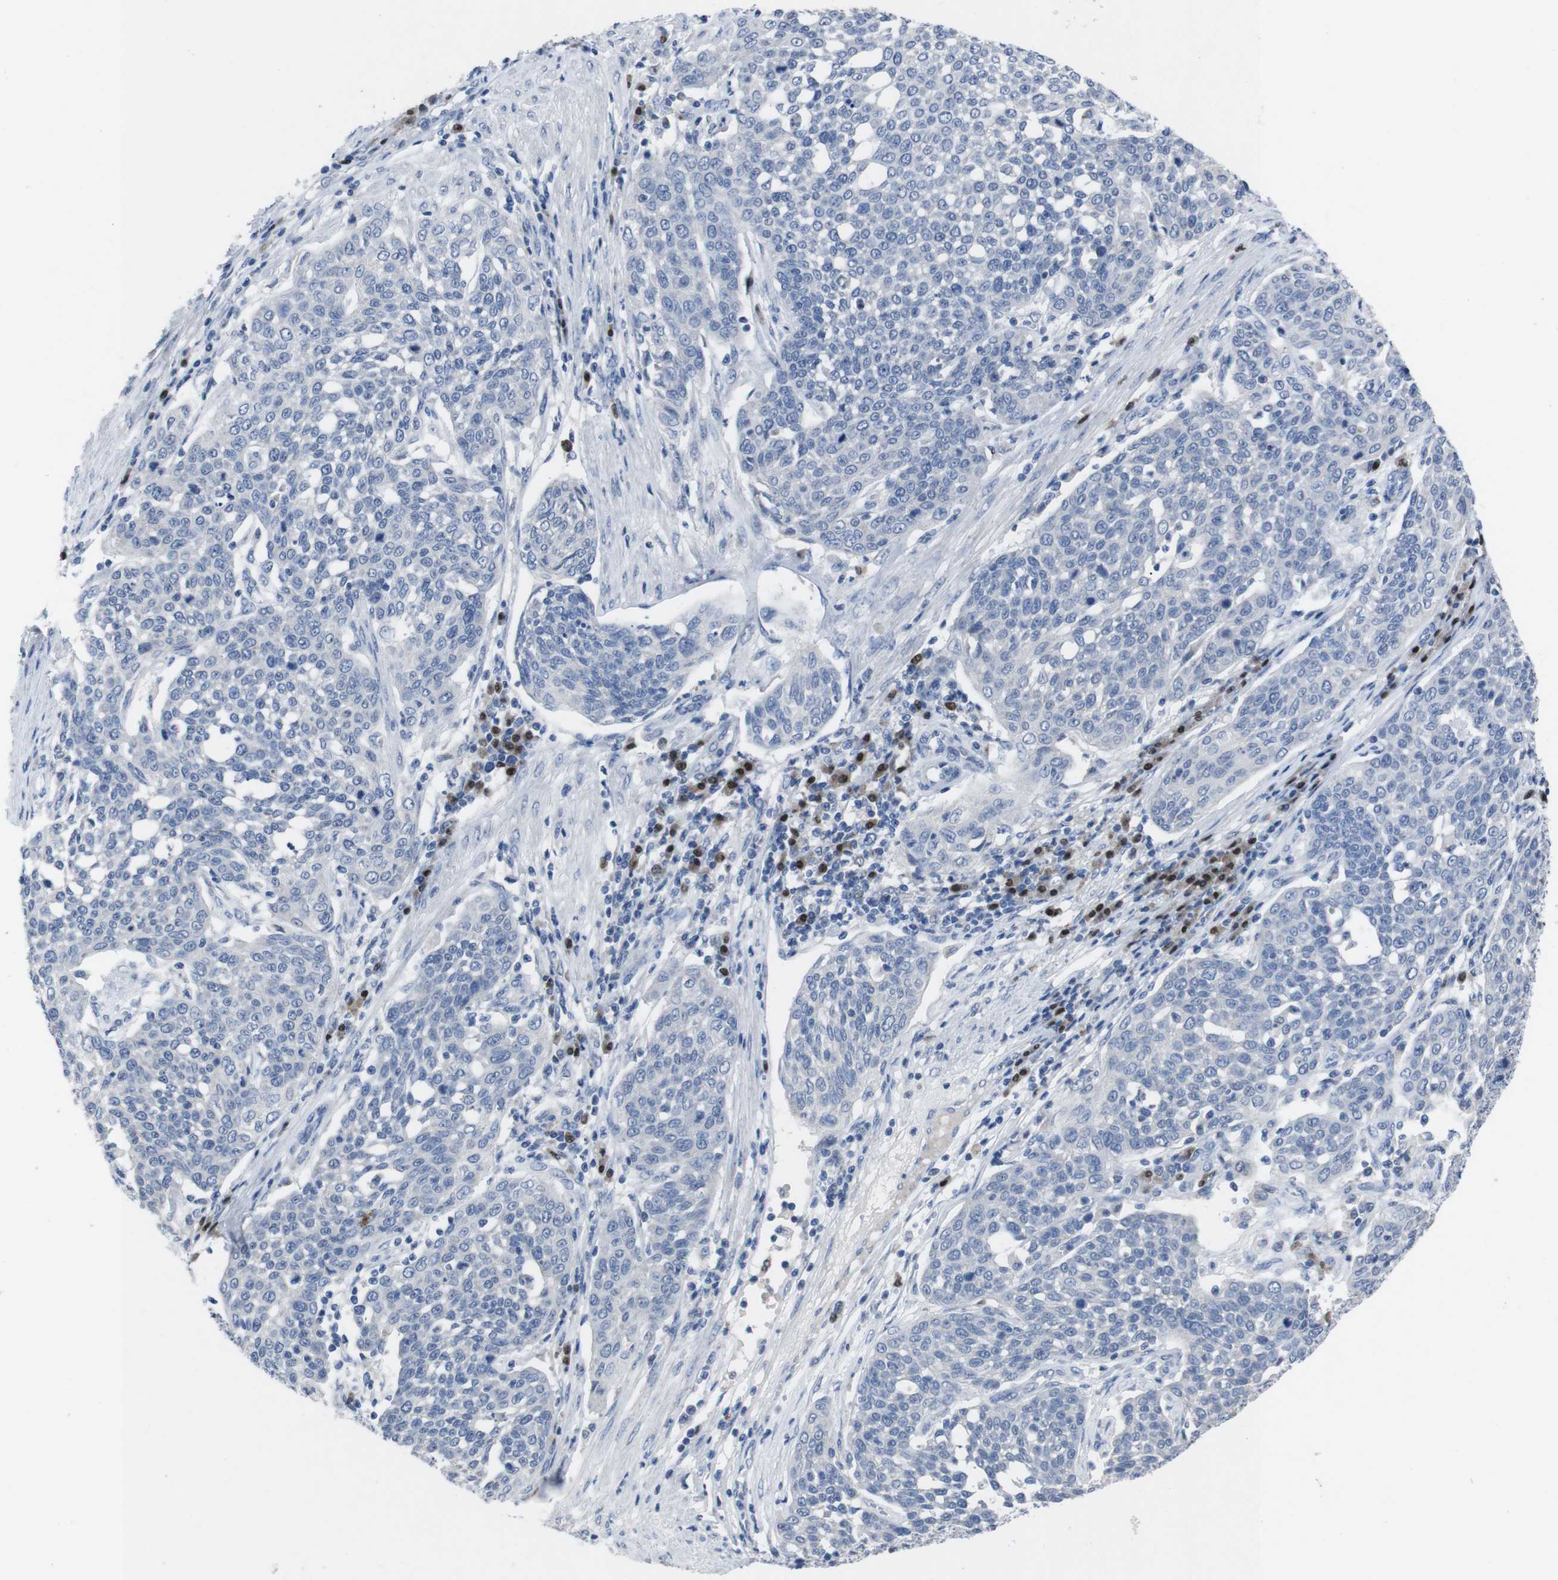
{"staining": {"intensity": "negative", "quantity": "none", "location": "none"}, "tissue": "cervical cancer", "cell_type": "Tumor cells", "image_type": "cancer", "snomed": [{"axis": "morphology", "description": "Squamous cell carcinoma, NOS"}, {"axis": "topography", "description": "Cervix"}], "caption": "Protein analysis of cervical cancer (squamous cell carcinoma) exhibits no significant expression in tumor cells. (DAB immunohistochemistry (IHC) visualized using brightfield microscopy, high magnification).", "gene": "IRF4", "patient": {"sex": "female", "age": 34}}